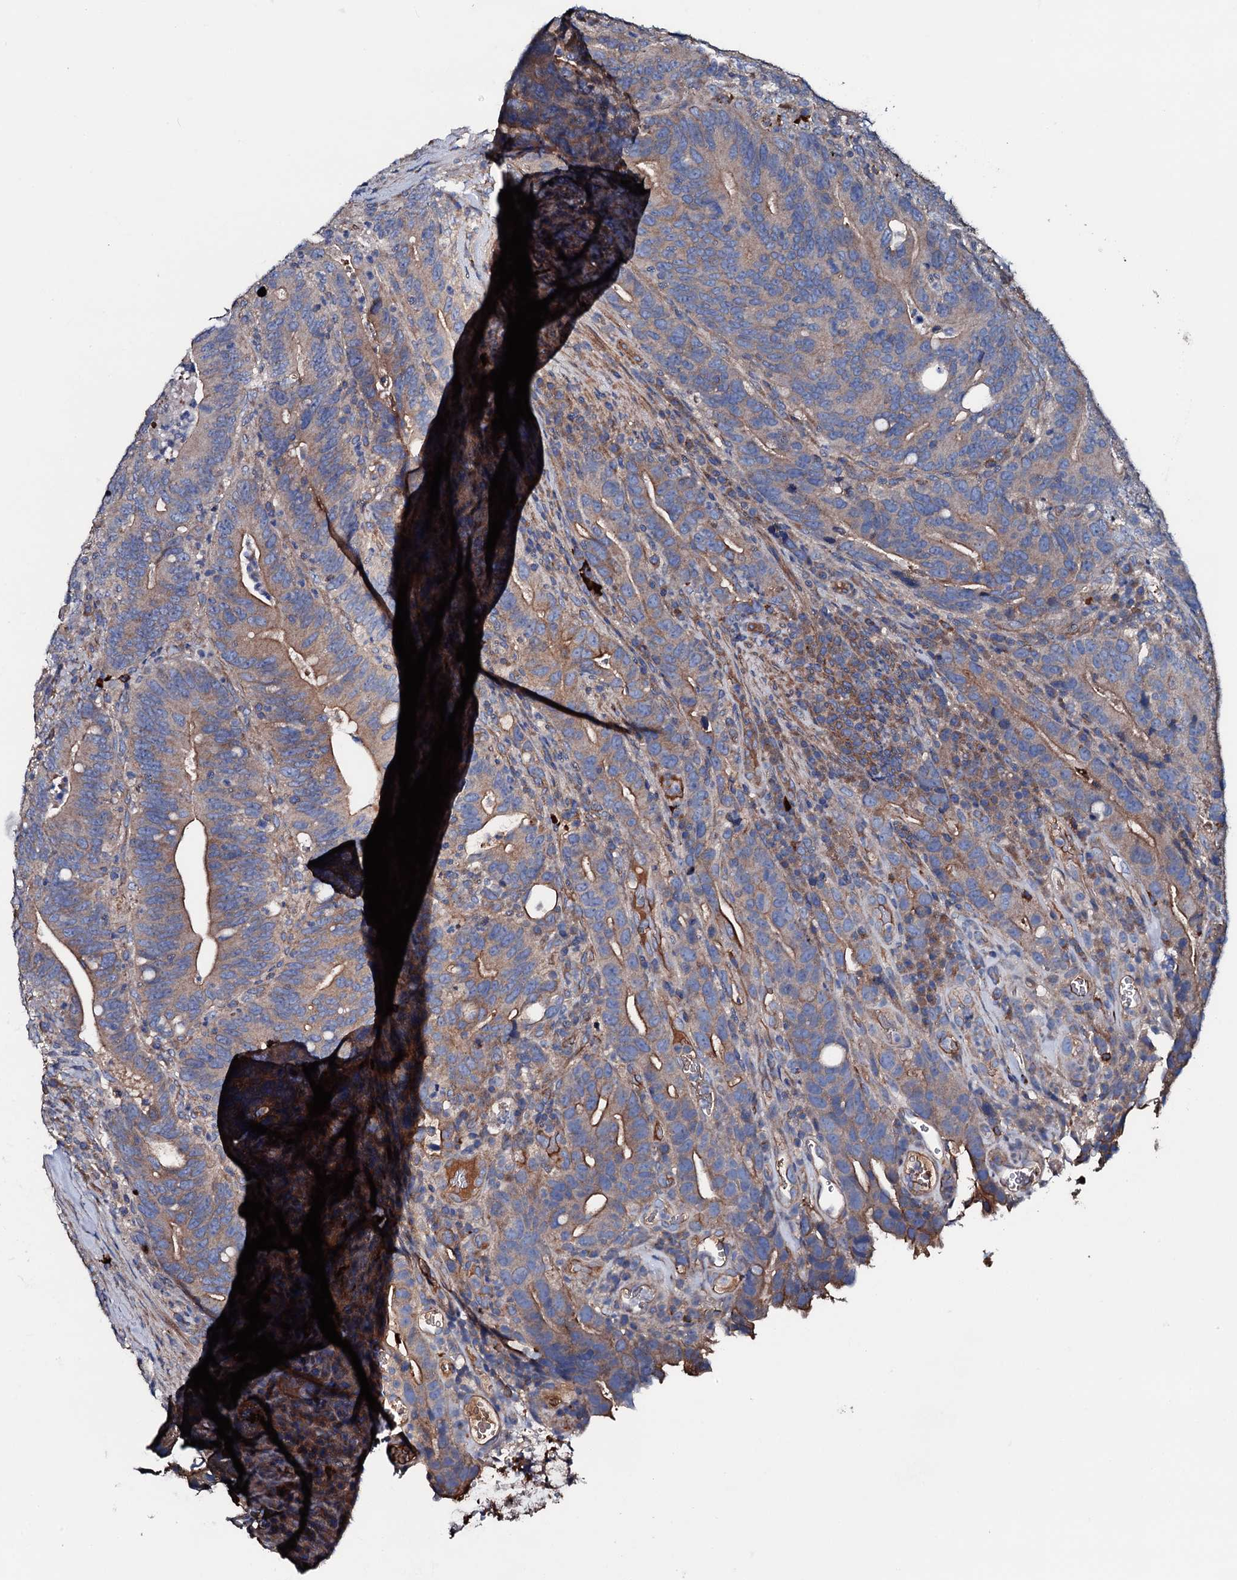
{"staining": {"intensity": "moderate", "quantity": "25%-75%", "location": "cytoplasmic/membranous"}, "tissue": "colorectal cancer", "cell_type": "Tumor cells", "image_type": "cancer", "snomed": [{"axis": "morphology", "description": "Adenocarcinoma, NOS"}, {"axis": "topography", "description": "Colon"}], "caption": "High-magnification brightfield microscopy of colorectal cancer stained with DAB (3,3'-diaminobenzidine) (brown) and counterstained with hematoxylin (blue). tumor cells exhibit moderate cytoplasmic/membranous expression is seen in approximately25%-75% of cells.", "gene": "NEK1", "patient": {"sex": "female", "age": 66}}